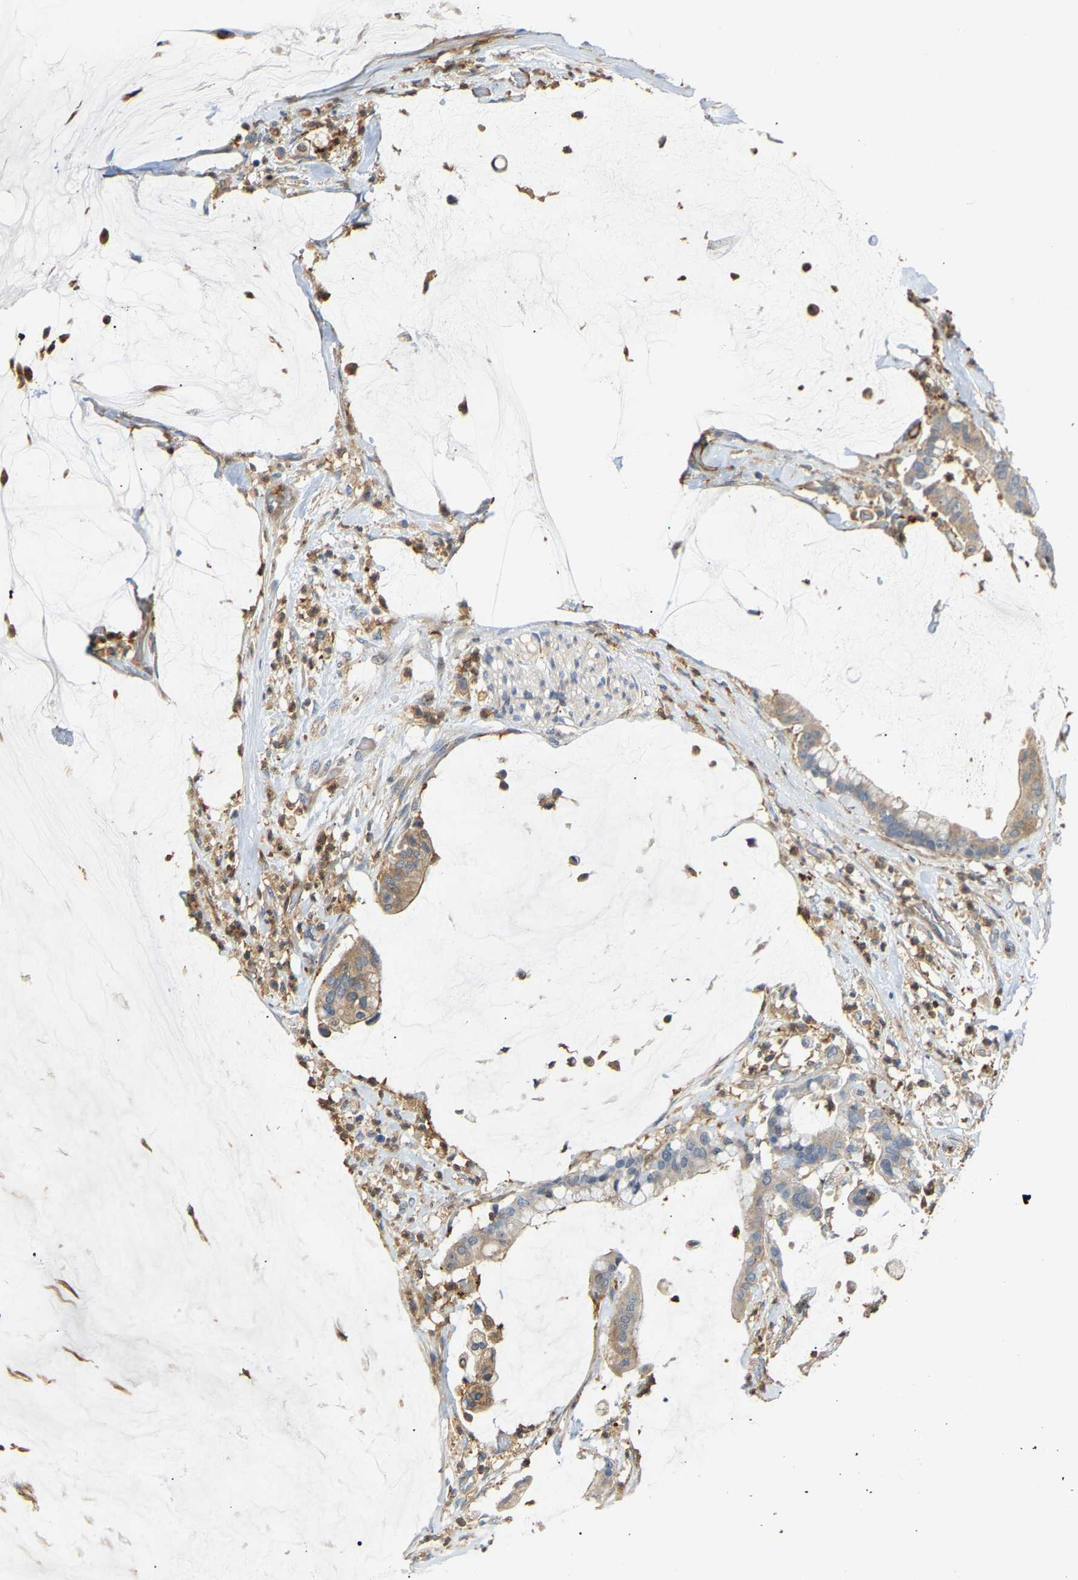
{"staining": {"intensity": "moderate", "quantity": "25%-75%", "location": "cytoplasmic/membranous"}, "tissue": "pancreatic cancer", "cell_type": "Tumor cells", "image_type": "cancer", "snomed": [{"axis": "morphology", "description": "Adenocarcinoma, NOS"}, {"axis": "topography", "description": "Pancreas"}], "caption": "The immunohistochemical stain labels moderate cytoplasmic/membranous positivity in tumor cells of pancreatic cancer (adenocarcinoma) tissue. (Brightfield microscopy of DAB IHC at high magnification).", "gene": "PLCG2", "patient": {"sex": "male", "age": 41}}